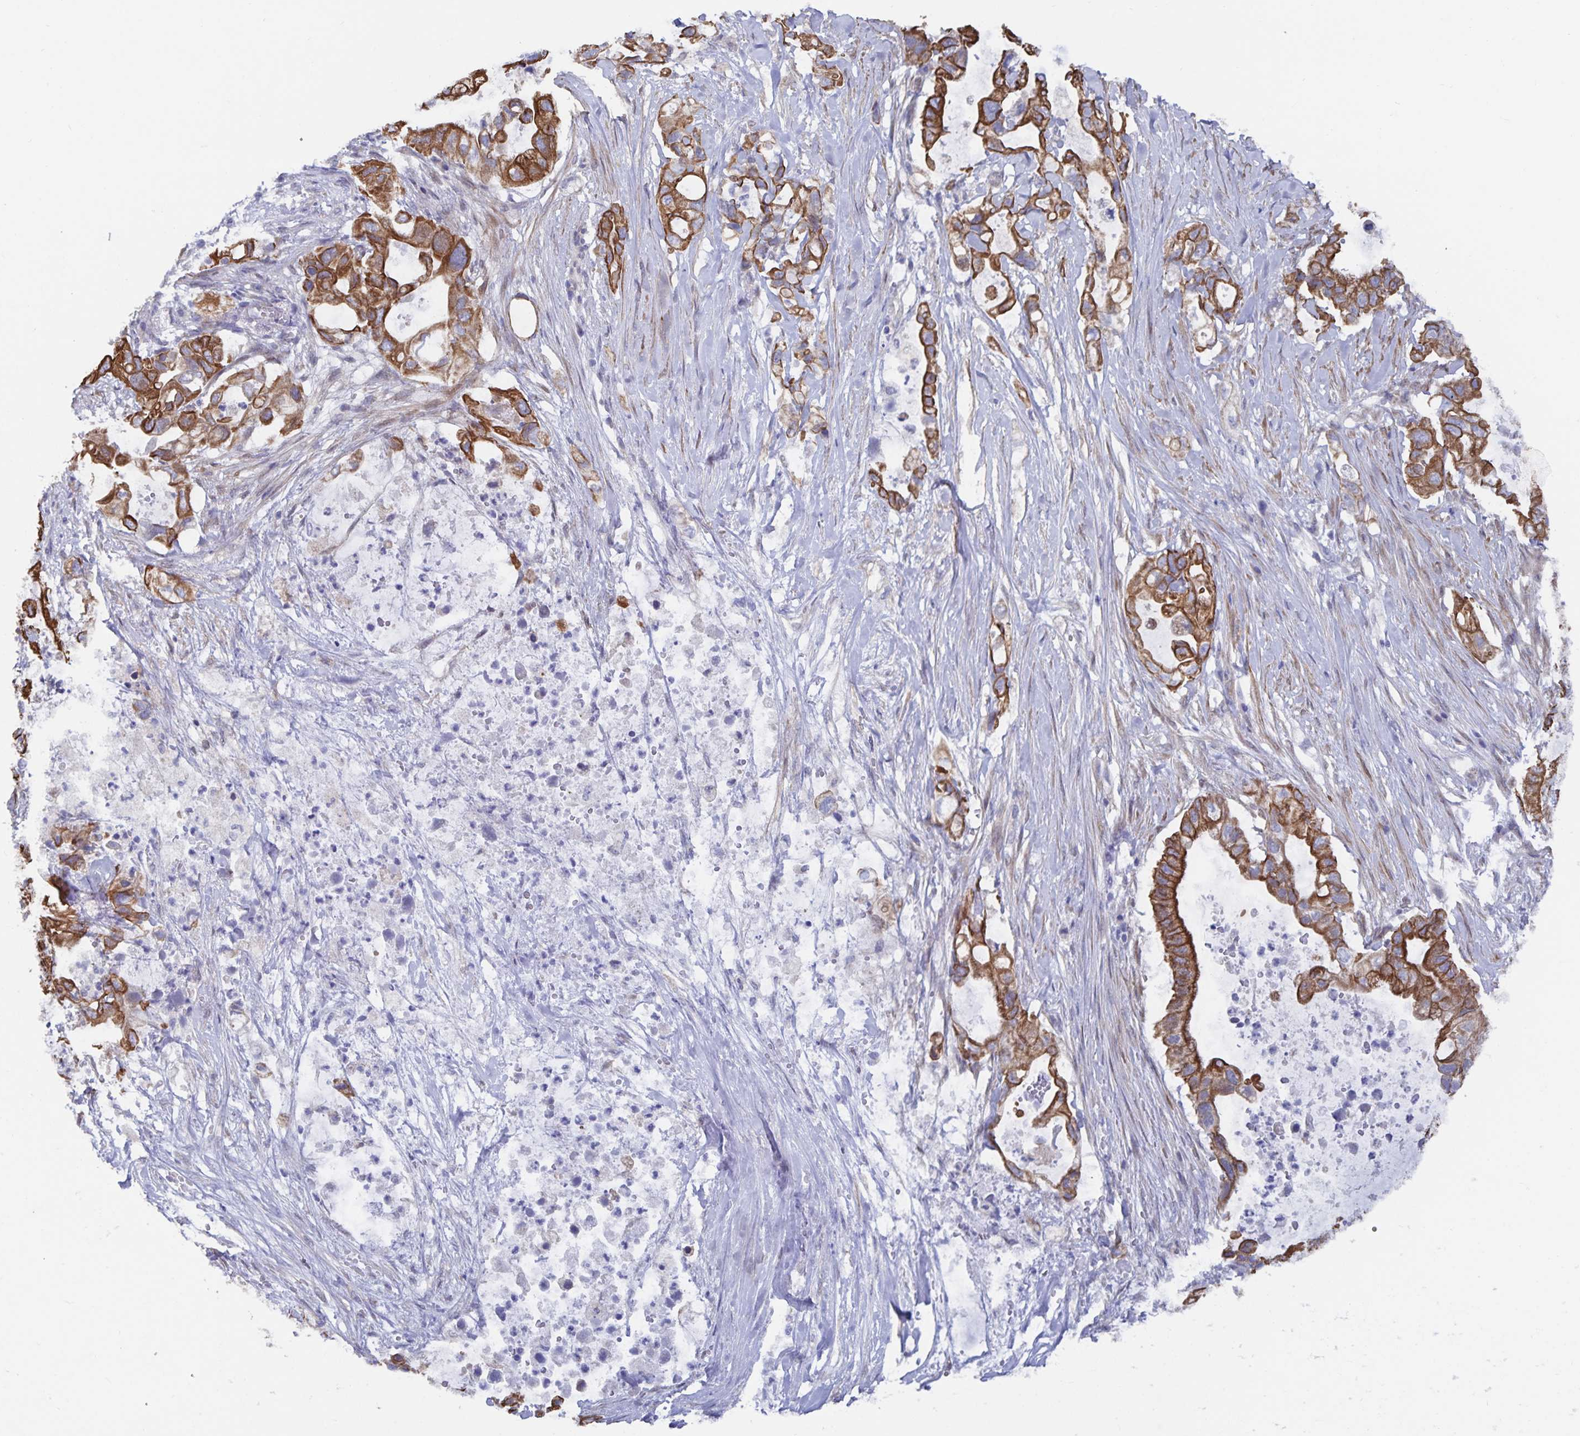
{"staining": {"intensity": "strong", "quantity": "25%-75%", "location": "cytoplasmic/membranous"}, "tissue": "pancreatic cancer", "cell_type": "Tumor cells", "image_type": "cancer", "snomed": [{"axis": "morphology", "description": "Adenocarcinoma, NOS"}, {"axis": "topography", "description": "Pancreas"}], "caption": "An image of pancreatic cancer stained for a protein exhibits strong cytoplasmic/membranous brown staining in tumor cells.", "gene": "ZIK1", "patient": {"sex": "female", "age": 72}}